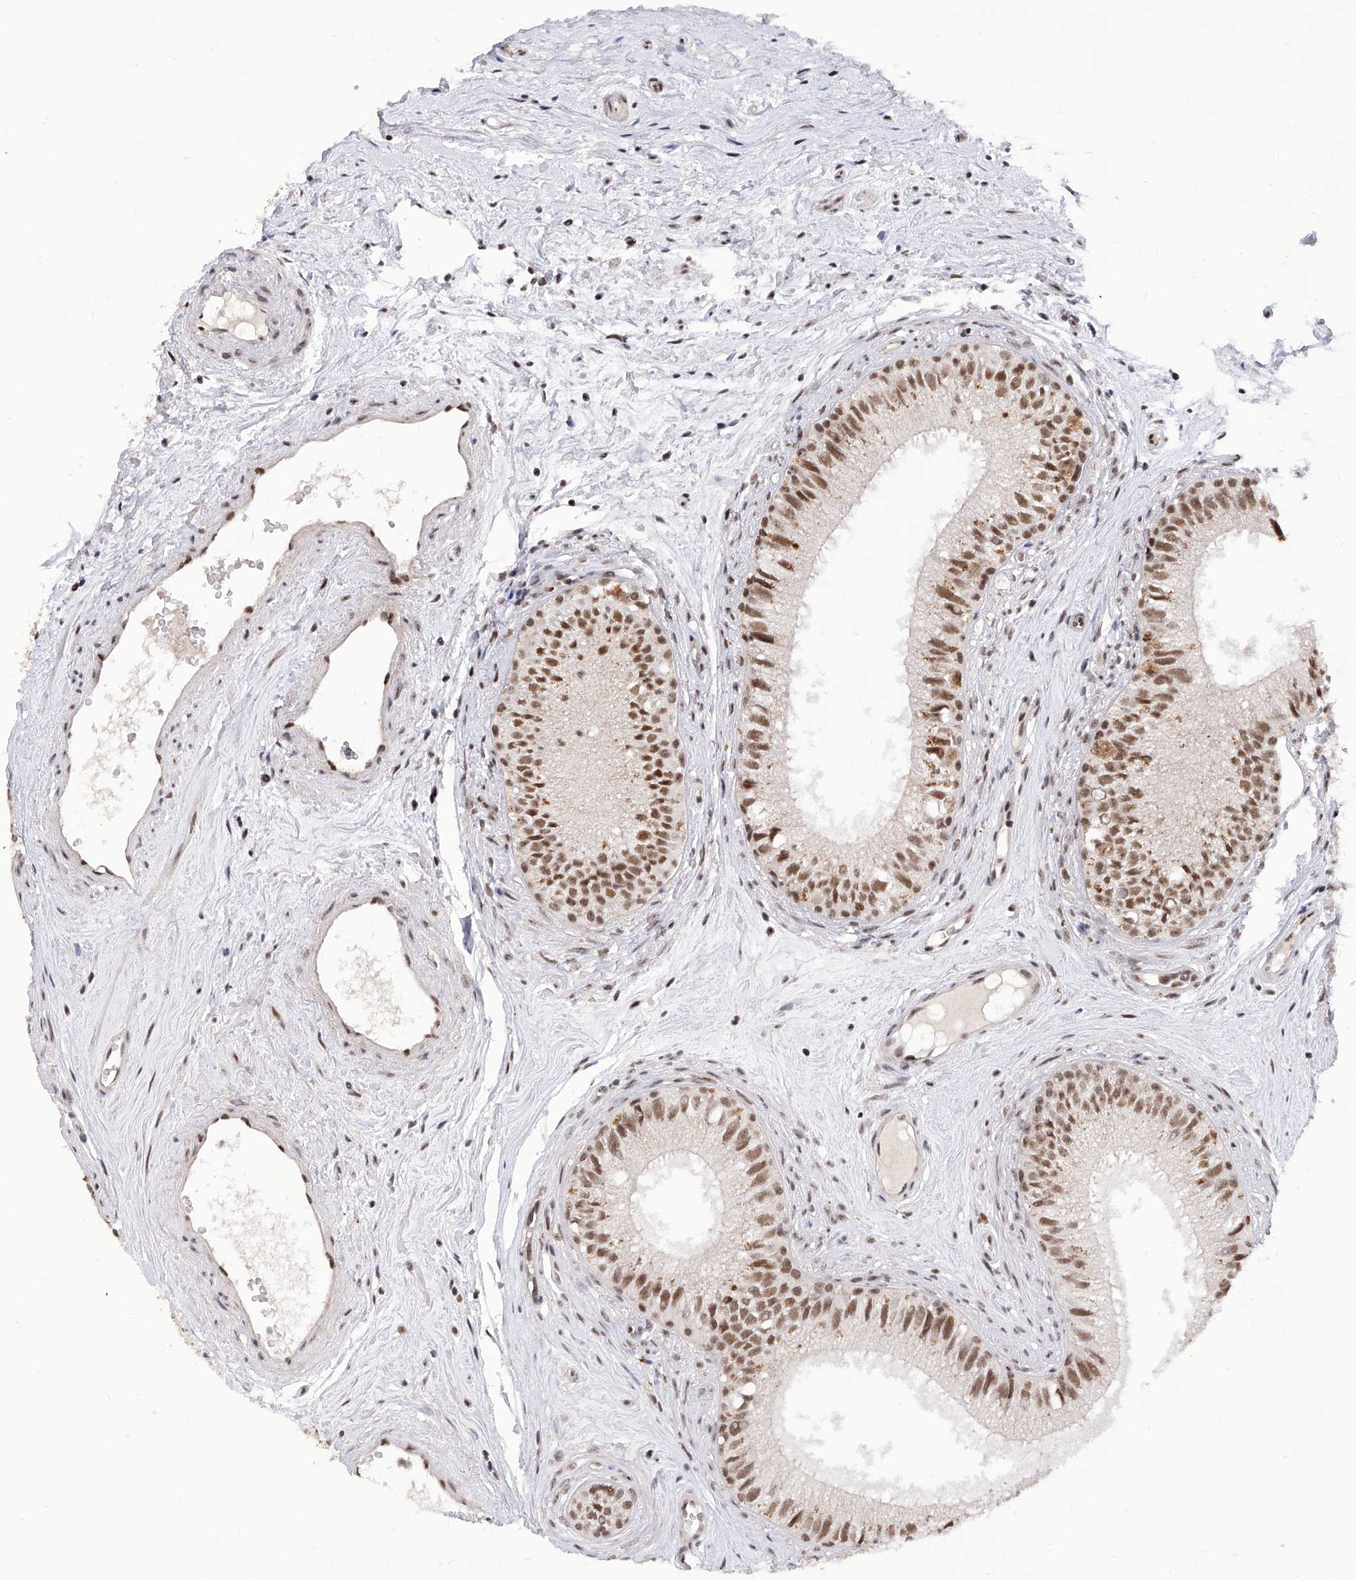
{"staining": {"intensity": "strong", "quantity": ">75%", "location": "nuclear"}, "tissue": "epididymis", "cell_type": "Glandular cells", "image_type": "normal", "snomed": [{"axis": "morphology", "description": "Normal tissue, NOS"}, {"axis": "topography", "description": "Epididymis"}], "caption": "Glandular cells show strong nuclear expression in approximately >75% of cells in benign epididymis.", "gene": "RAD54L", "patient": {"sex": "male", "age": 71}}